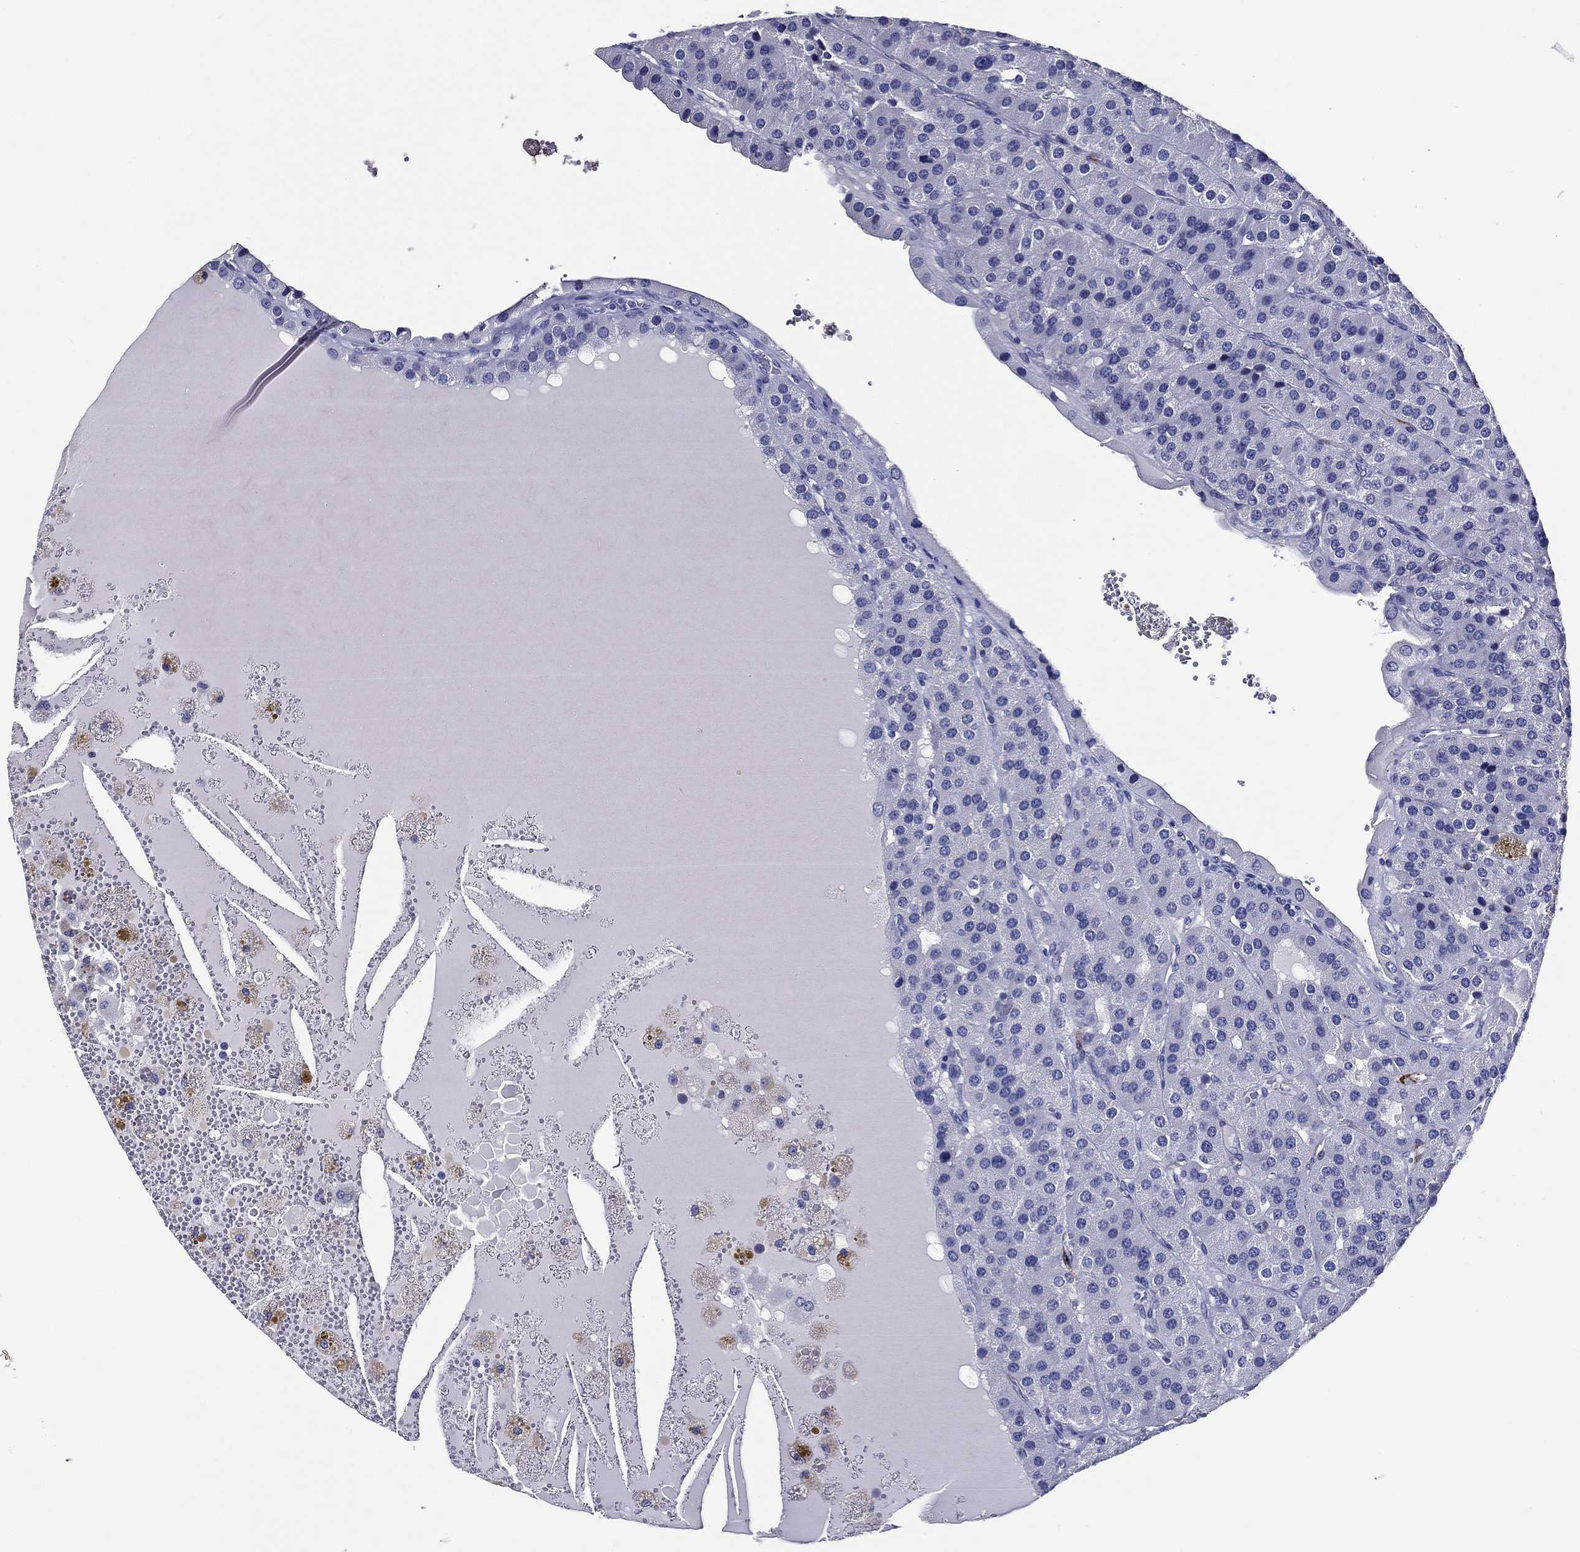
{"staining": {"intensity": "negative", "quantity": "none", "location": "none"}, "tissue": "parathyroid gland", "cell_type": "Glandular cells", "image_type": "normal", "snomed": [{"axis": "morphology", "description": "Normal tissue, NOS"}, {"axis": "morphology", "description": "Adenoma, NOS"}, {"axis": "topography", "description": "Parathyroid gland"}], "caption": "The micrograph reveals no staining of glandular cells in normal parathyroid gland. (Stains: DAB (3,3'-diaminobenzidine) immunohistochemistry with hematoxylin counter stain, Microscopy: brightfield microscopy at high magnification).", "gene": "ACE2", "patient": {"sex": "female", "age": 86}}